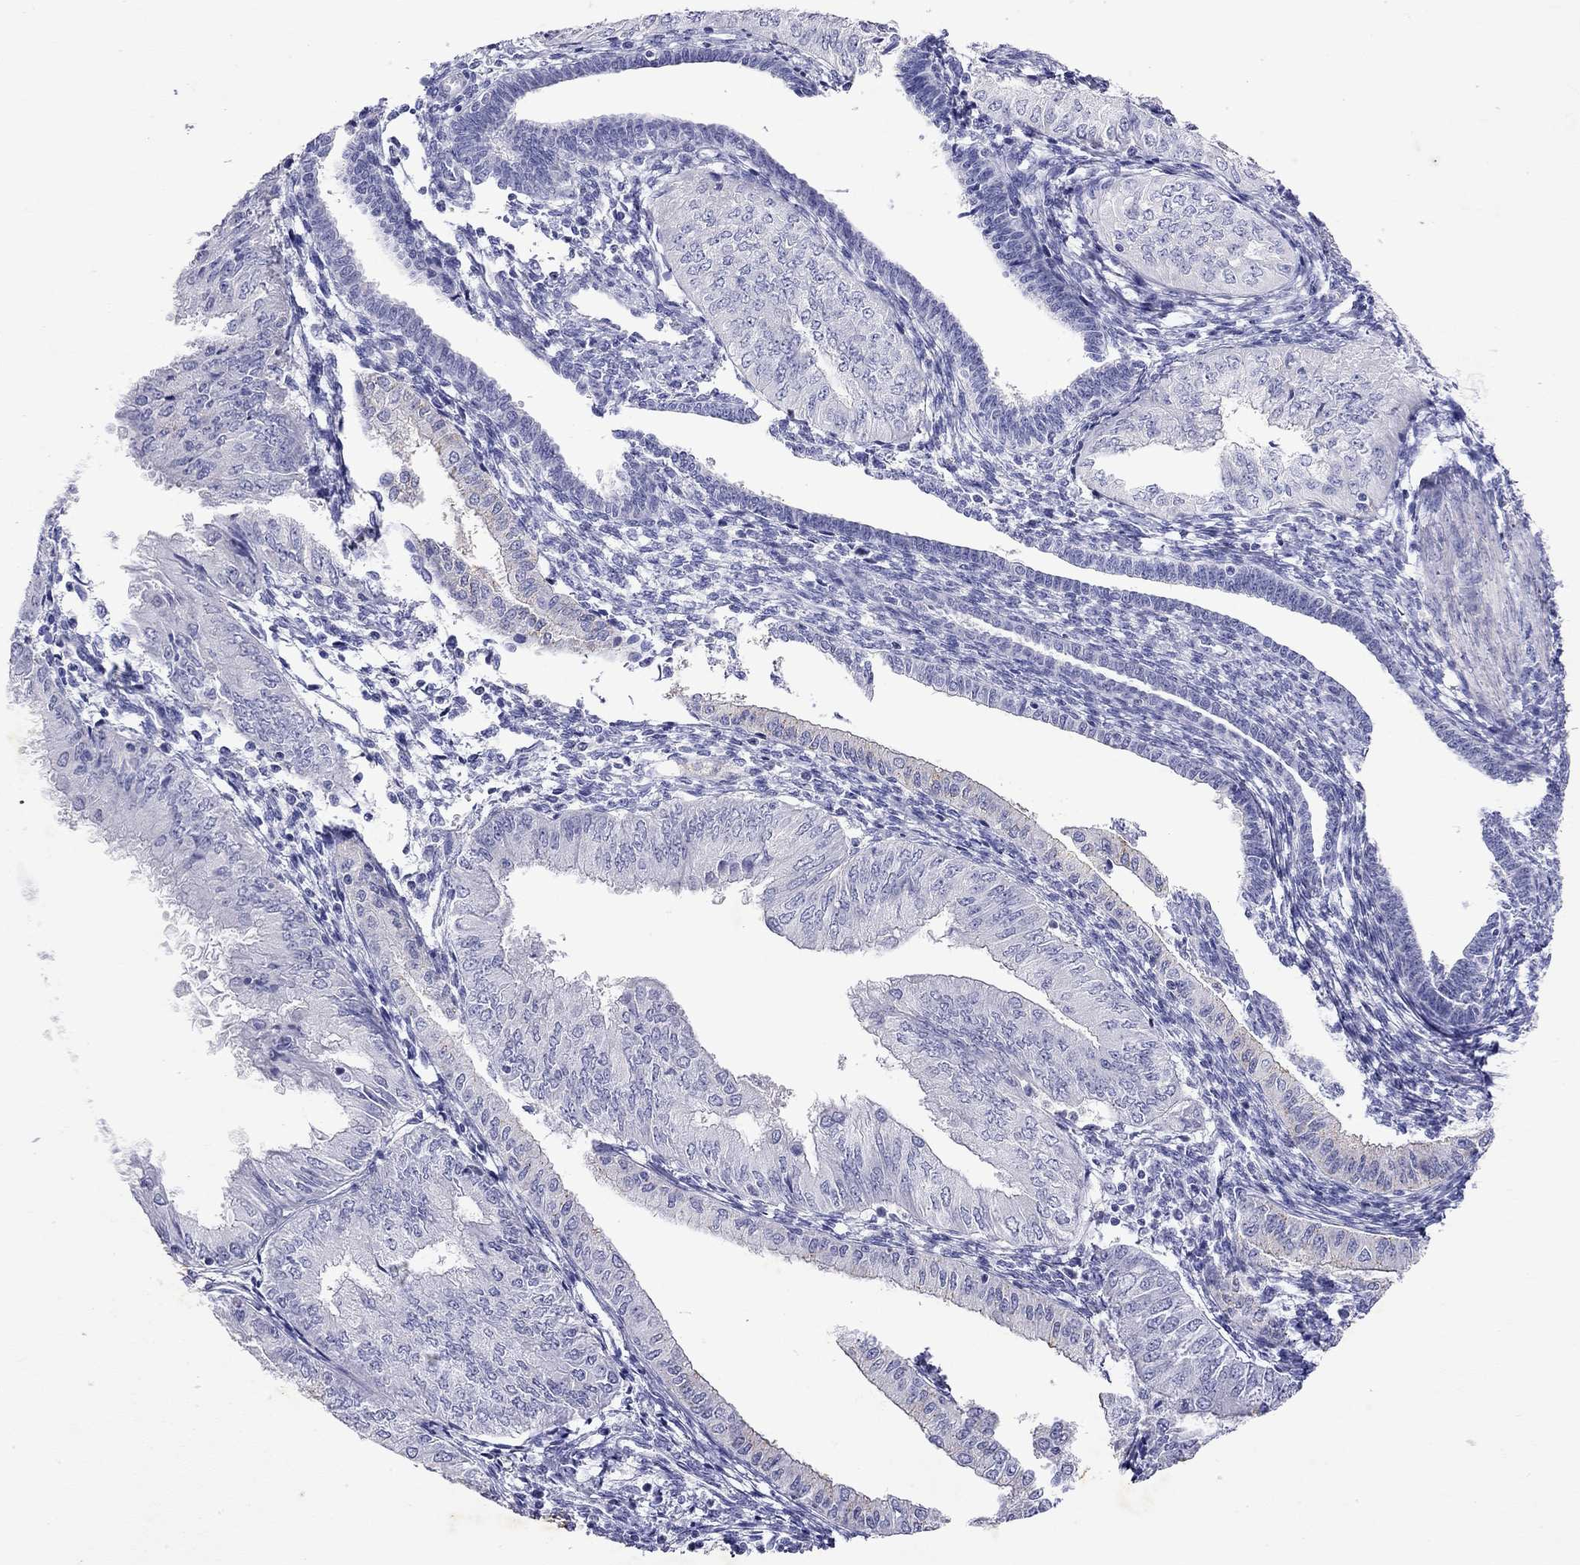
{"staining": {"intensity": "negative", "quantity": "none", "location": "none"}, "tissue": "endometrial cancer", "cell_type": "Tumor cells", "image_type": "cancer", "snomed": [{"axis": "morphology", "description": "Adenocarcinoma, NOS"}, {"axis": "topography", "description": "Endometrium"}], "caption": "Tumor cells show no significant positivity in endometrial adenocarcinoma.", "gene": "GNAT3", "patient": {"sex": "female", "age": 53}}